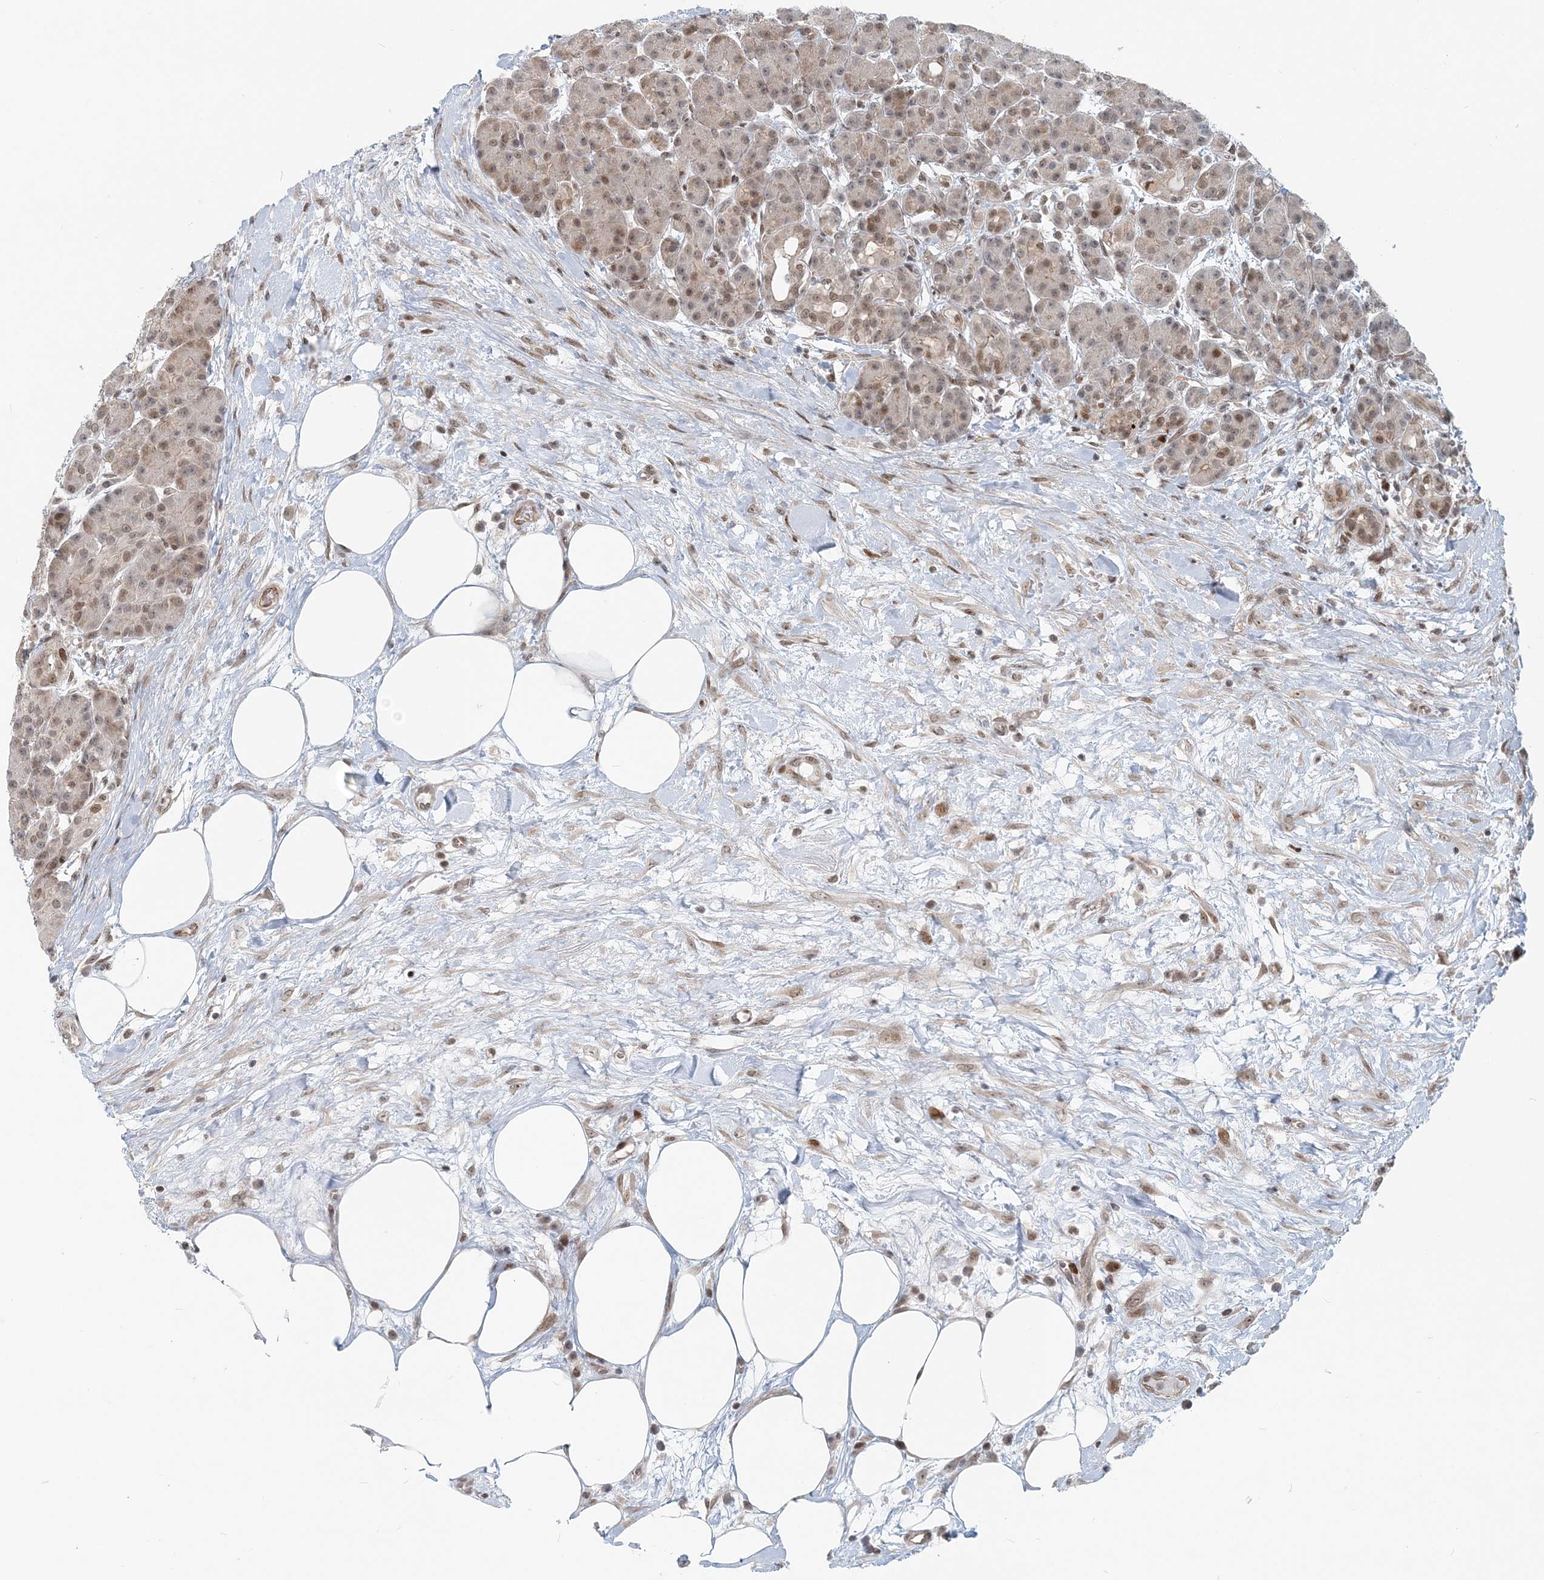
{"staining": {"intensity": "moderate", "quantity": "<25%", "location": "cytoplasmic/membranous,nuclear"}, "tissue": "pancreas", "cell_type": "Exocrine glandular cells", "image_type": "normal", "snomed": [{"axis": "morphology", "description": "Normal tissue, NOS"}, {"axis": "topography", "description": "Pancreas"}], "caption": "Exocrine glandular cells display moderate cytoplasmic/membranous,nuclear positivity in approximately <25% of cells in unremarkable pancreas. (IHC, brightfield microscopy, high magnification).", "gene": "BAZ1B", "patient": {"sex": "male", "age": 63}}